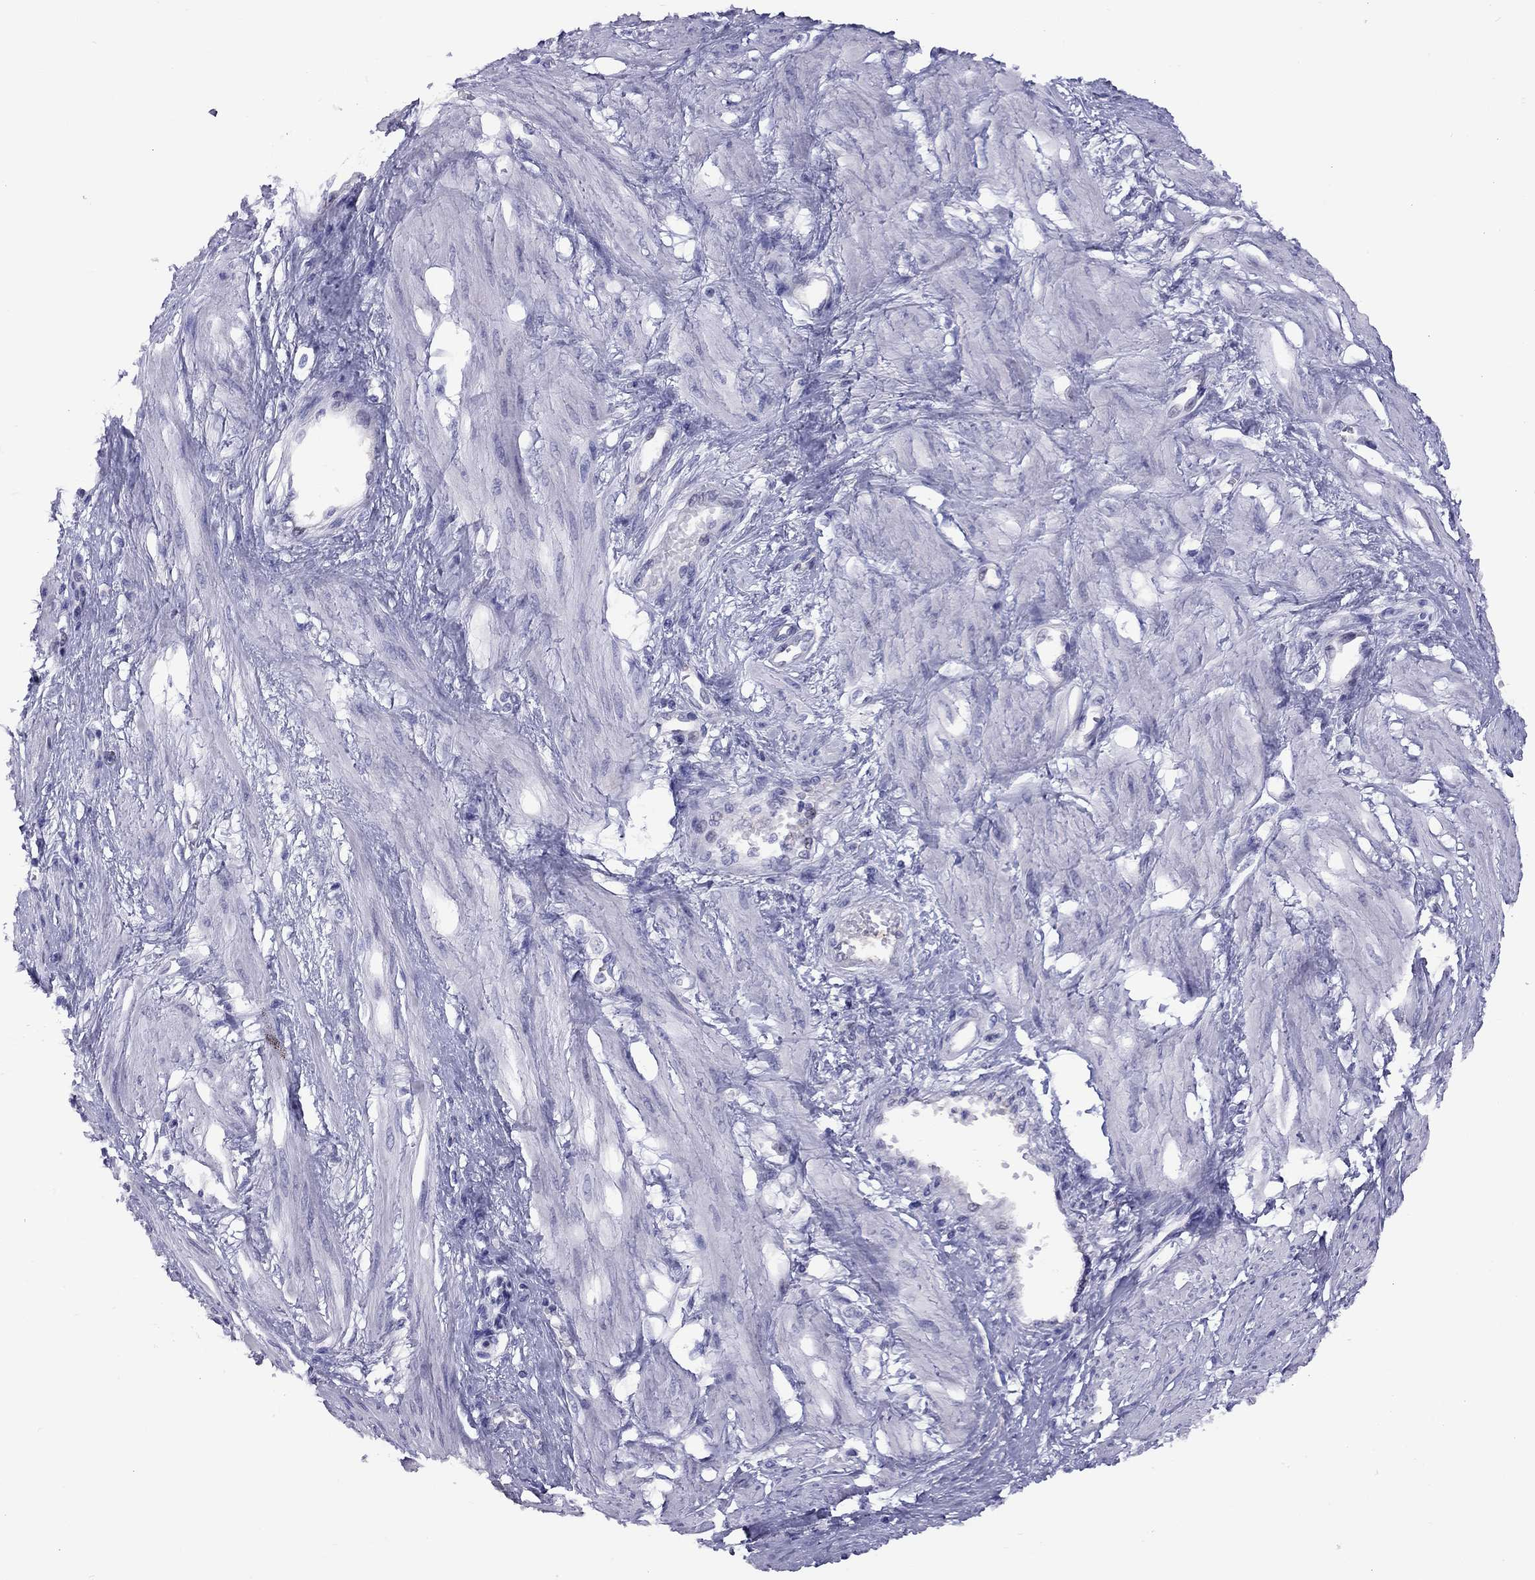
{"staining": {"intensity": "negative", "quantity": "none", "location": "none"}, "tissue": "smooth muscle", "cell_type": "Smooth muscle cells", "image_type": "normal", "snomed": [{"axis": "morphology", "description": "Normal tissue, NOS"}, {"axis": "topography", "description": "Smooth muscle"}, {"axis": "topography", "description": "Uterus"}], "caption": "Immunohistochemistry of unremarkable human smooth muscle displays no staining in smooth muscle cells.", "gene": "FSCN3", "patient": {"sex": "female", "age": 39}}